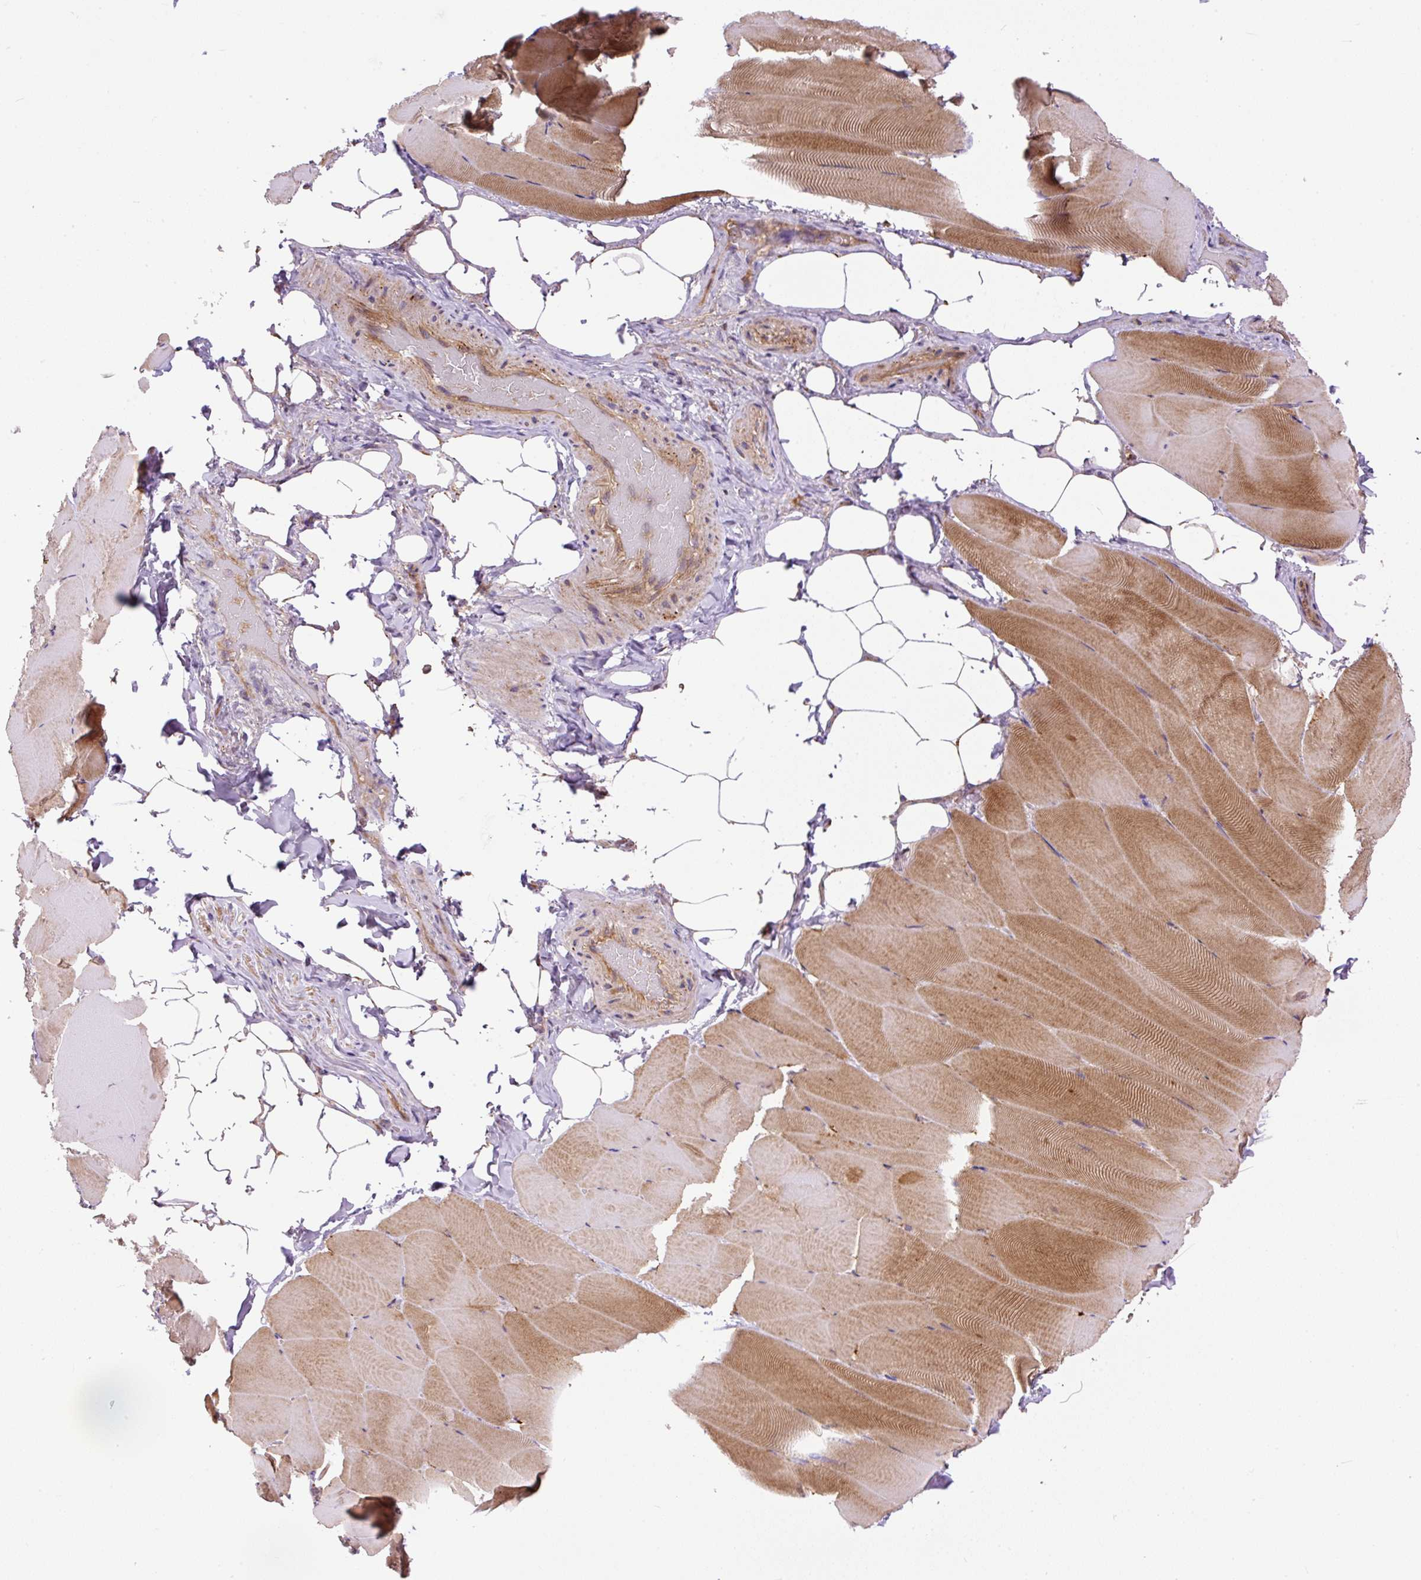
{"staining": {"intensity": "moderate", "quantity": ">75%", "location": "cytoplasmic/membranous"}, "tissue": "skeletal muscle", "cell_type": "Myocytes", "image_type": "normal", "snomed": [{"axis": "morphology", "description": "Normal tissue, NOS"}, {"axis": "topography", "description": "Skeletal muscle"}], "caption": "A photomicrograph of skeletal muscle stained for a protein exhibits moderate cytoplasmic/membranous brown staining in myocytes. (brown staining indicates protein expression, while blue staining denotes nuclei).", "gene": "PPME1", "patient": {"sex": "female", "age": 64}}